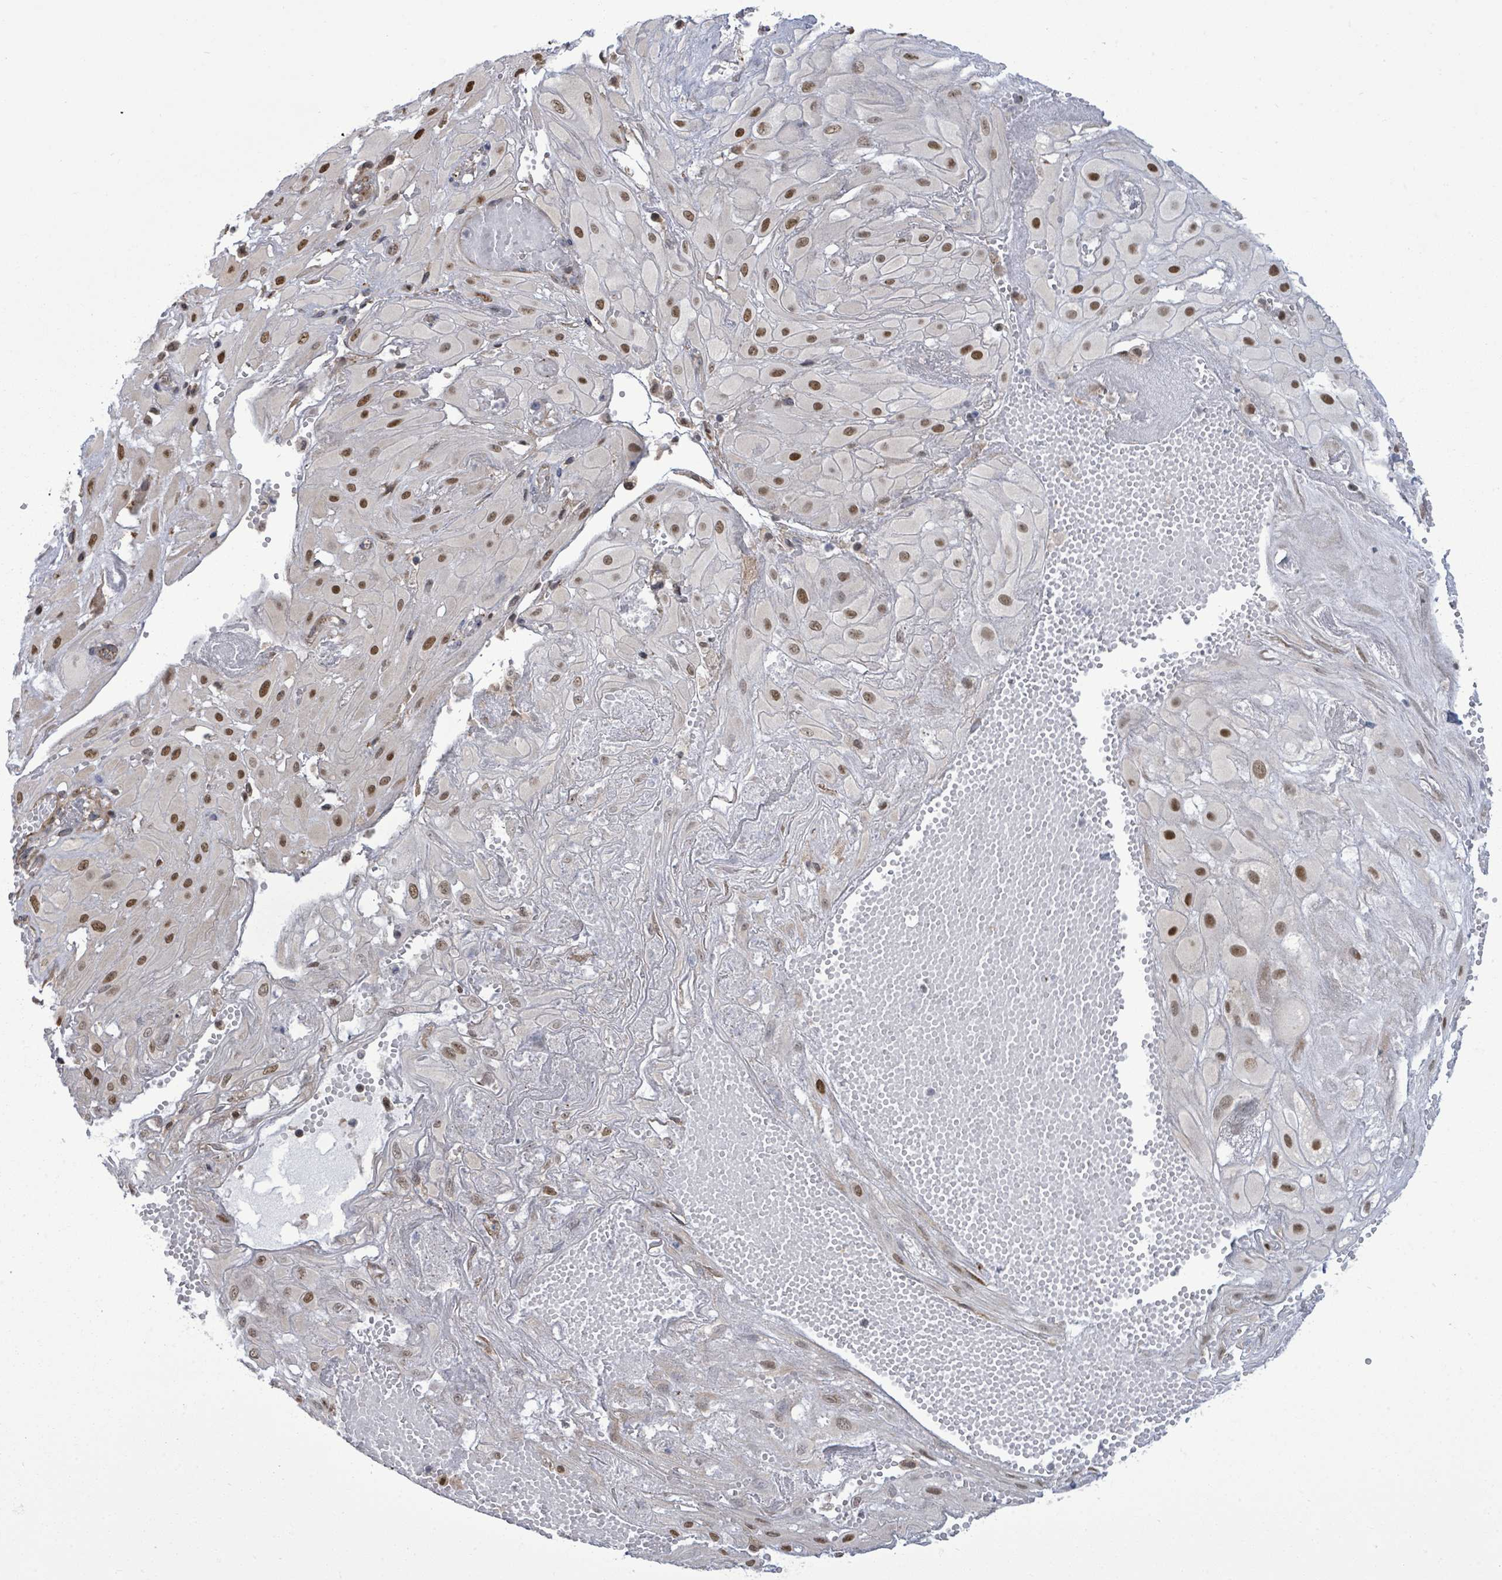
{"staining": {"intensity": "moderate", "quantity": ">75%", "location": "nuclear"}, "tissue": "cervical cancer", "cell_type": "Tumor cells", "image_type": "cancer", "snomed": [{"axis": "morphology", "description": "Squamous cell carcinoma, NOS"}, {"axis": "topography", "description": "Cervix"}], "caption": "Immunohistochemical staining of human cervical squamous cell carcinoma shows moderate nuclear protein expression in approximately >75% of tumor cells.", "gene": "PAPSS1", "patient": {"sex": "female", "age": 36}}